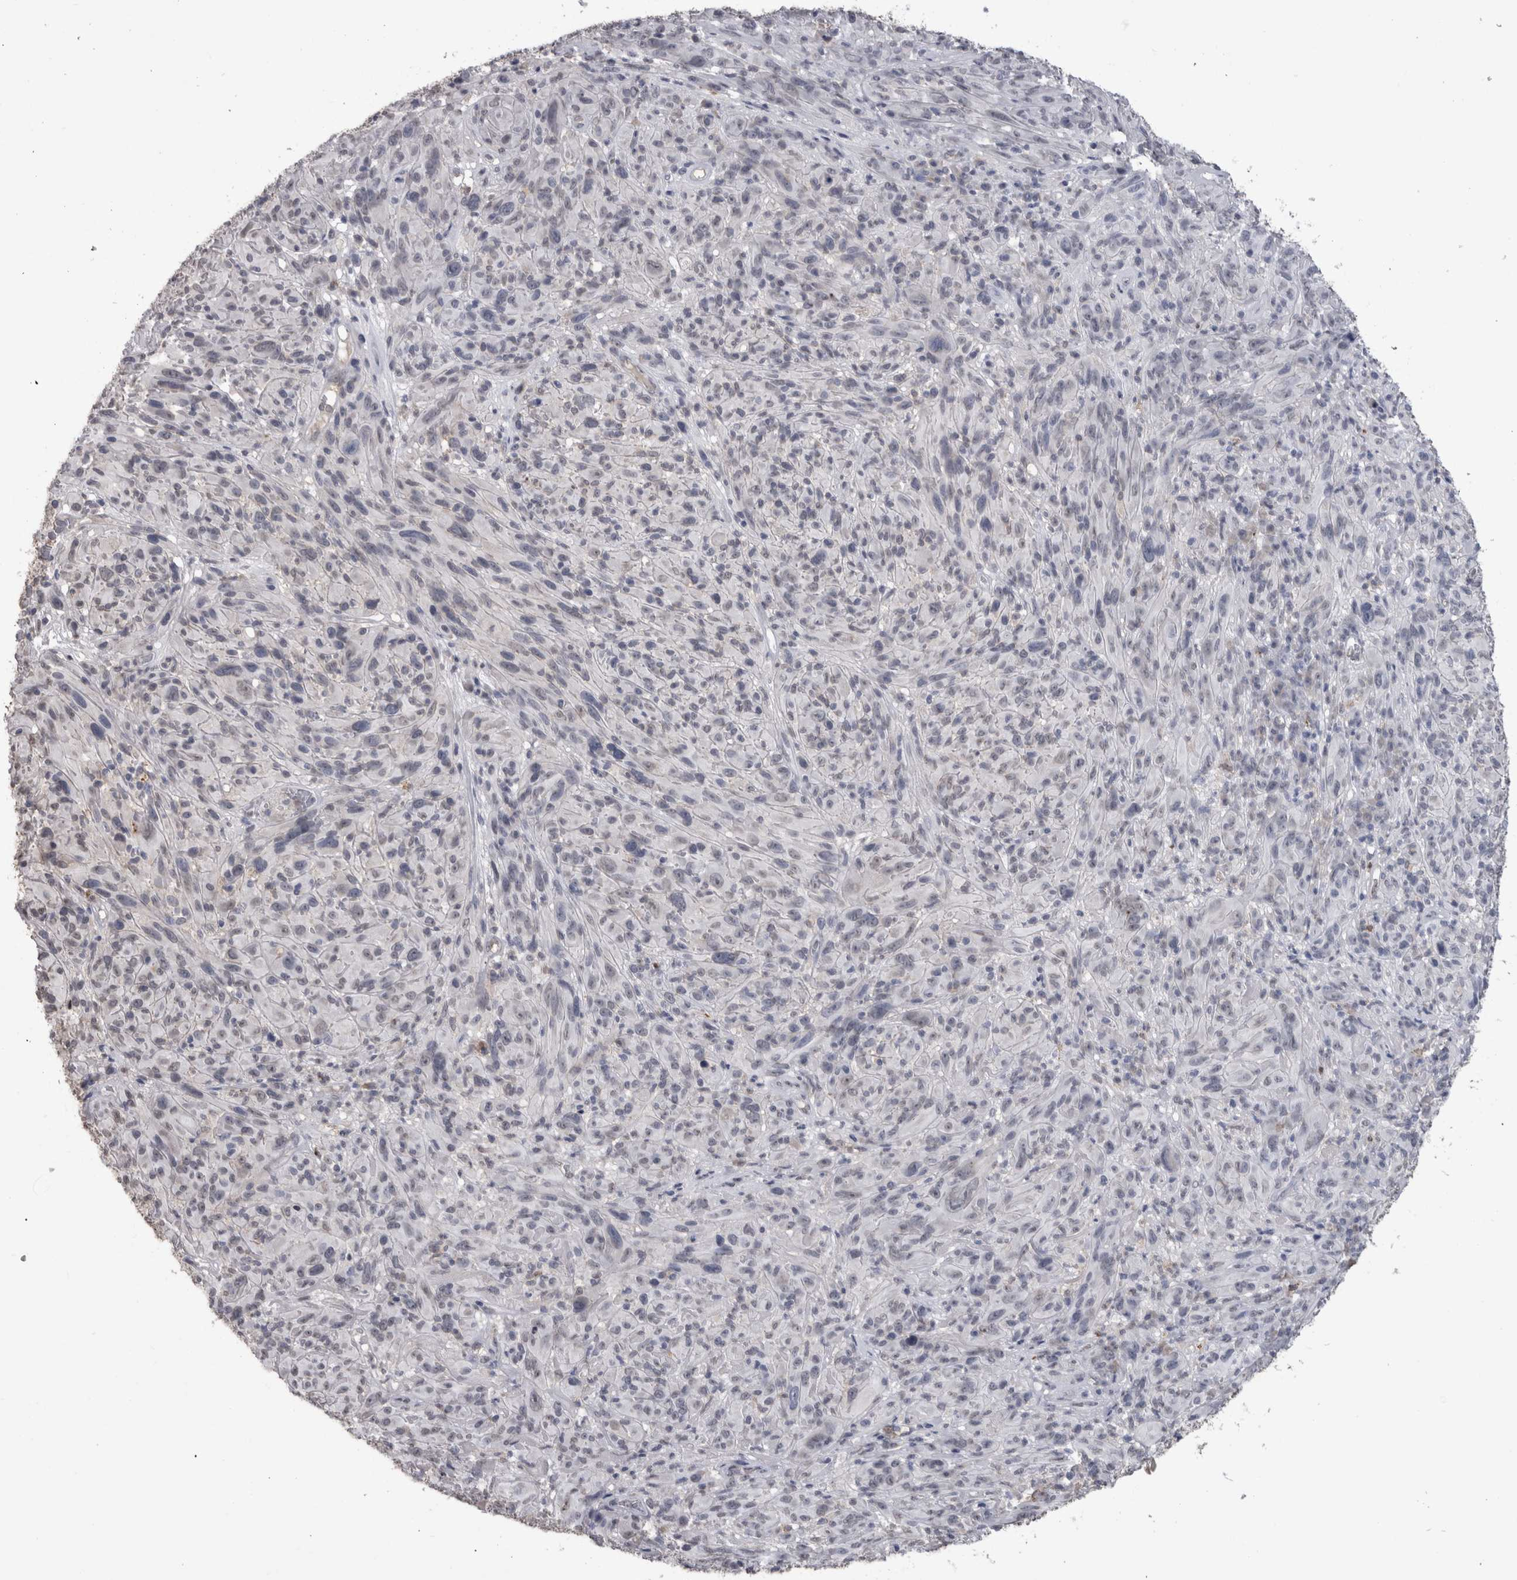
{"staining": {"intensity": "negative", "quantity": "none", "location": "none"}, "tissue": "melanoma", "cell_type": "Tumor cells", "image_type": "cancer", "snomed": [{"axis": "morphology", "description": "Malignant melanoma, NOS"}, {"axis": "topography", "description": "Skin of head"}], "caption": "Protein analysis of melanoma reveals no significant staining in tumor cells.", "gene": "PAX5", "patient": {"sex": "male", "age": 96}}